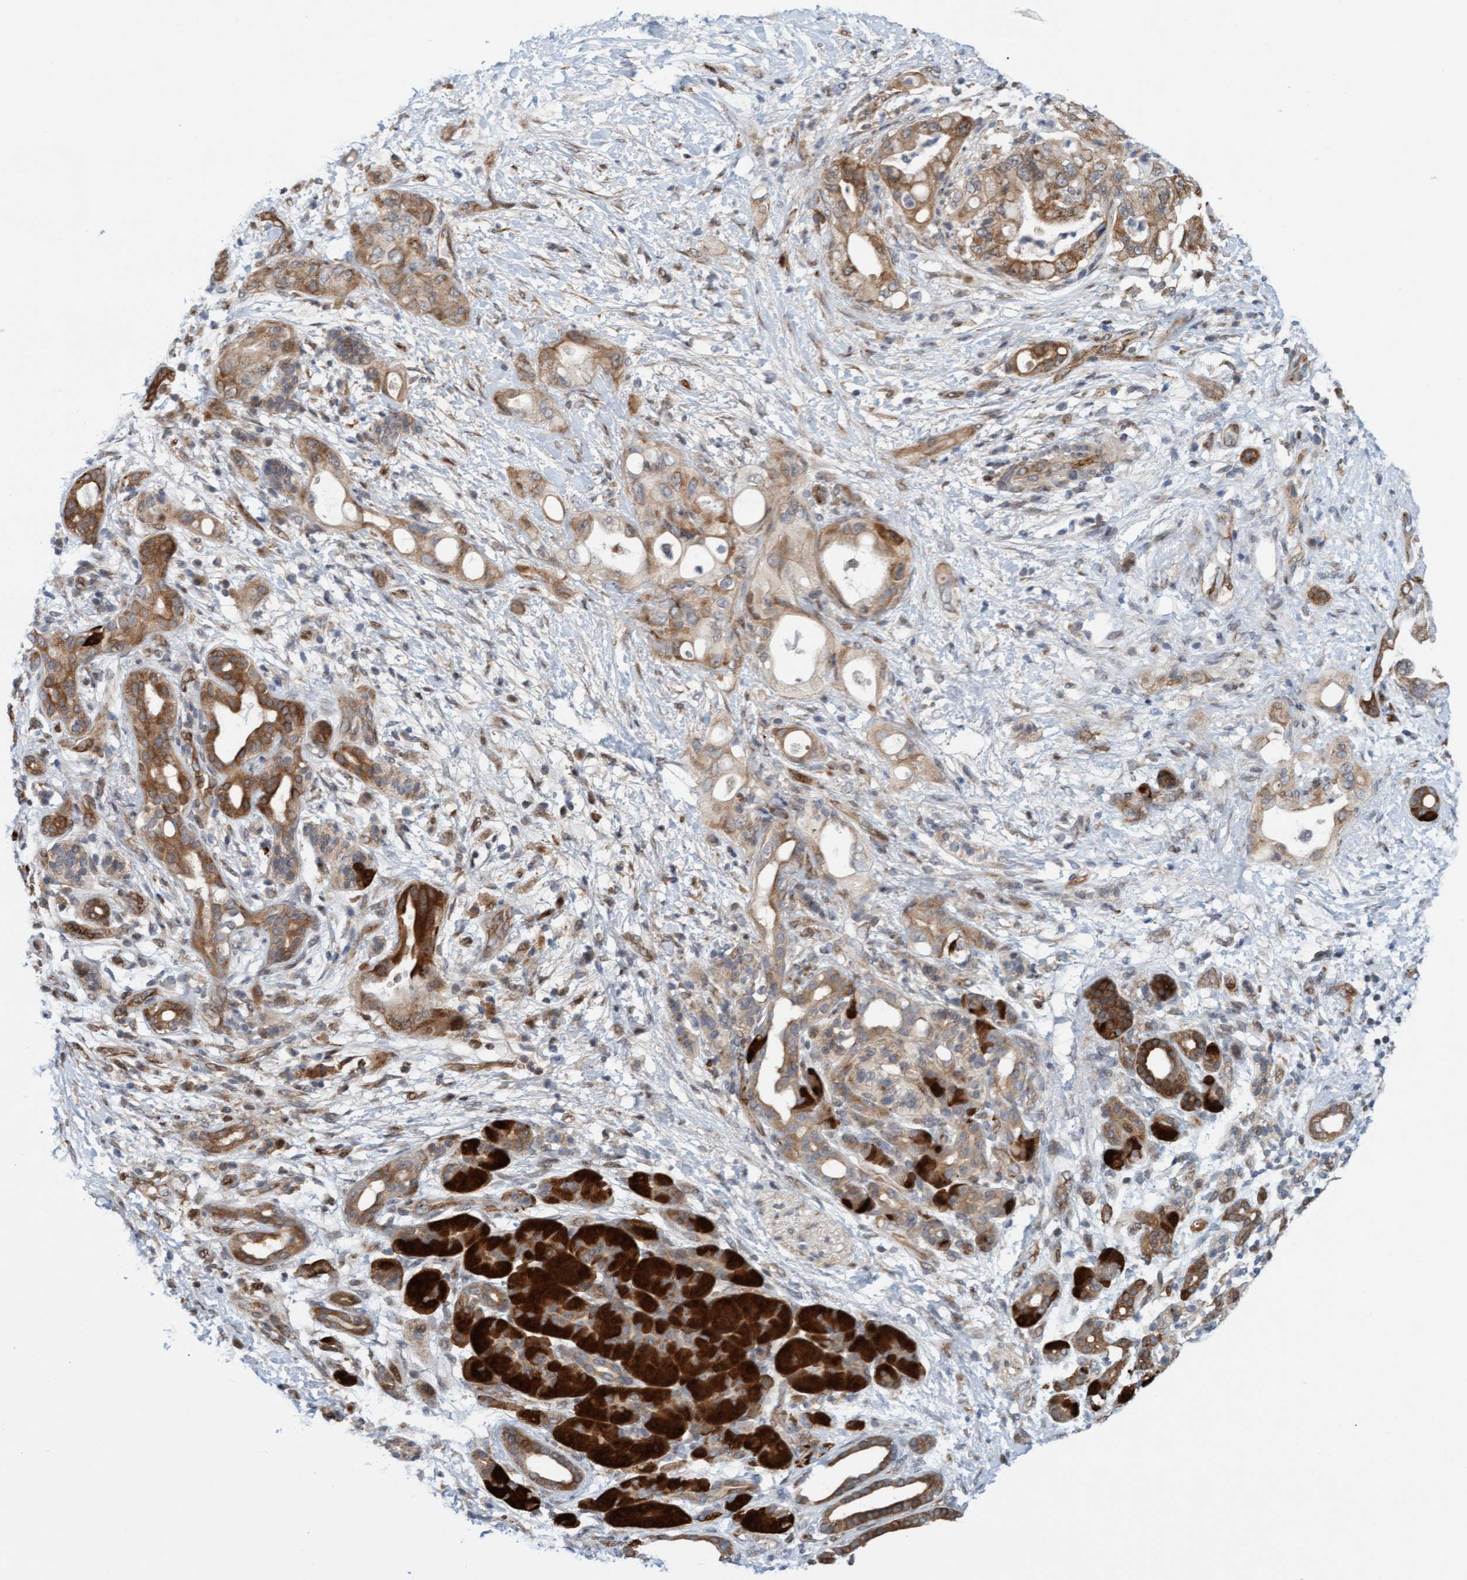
{"staining": {"intensity": "moderate", "quantity": ">75%", "location": "cytoplasmic/membranous,nuclear"}, "tissue": "pancreatic cancer", "cell_type": "Tumor cells", "image_type": "cancer", "snomed": [{"axis": "morphology", "description": "Adenocarcinoma, NOS"}, {"axis": "topography", "description": "Pancreas"}], "caption": "This histopathology image exhibits immunohistochemistry (IHC) staining of human pancreatic adenocarcinoma, with medium moderate cytoplasmic/membranous and nuclear expression in about >75% of tumor cells.", "gene": "EIF4EBP1", "patient": {"sex": "male", "age": 59}}